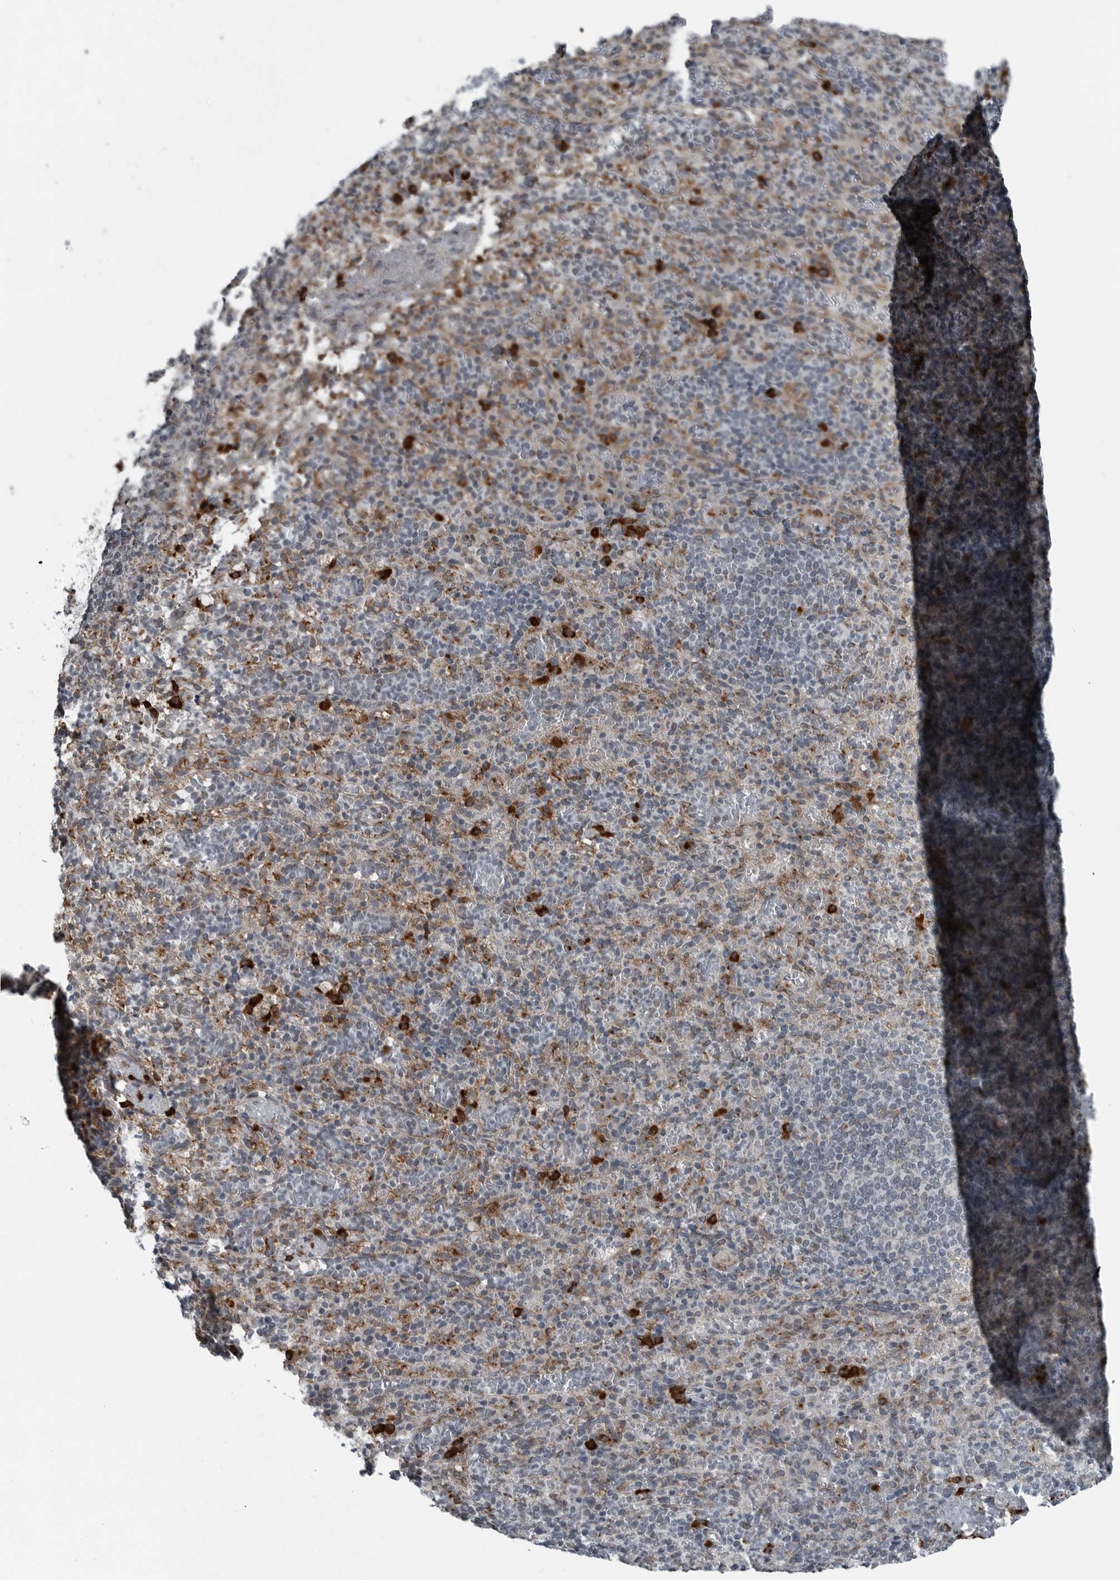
{"staining": {"intensity": "strong", "quantity": "<25%", "location": "cytoplasmic/membranous"}, "tissue": "spleen", "cell_type": "Cells in red pulp", "image_type": "normal", "snomed": [{"axis": "morphology", "description": "Normal tissue, NOS"}, {"axis": "topography", "description": "Spleen"}], "caption": "This photomicrograph reveals IHC staining of unremarkable spleen, with medium strong cytoplasmic/membranous staining in about <25% of cells in red pulp.", "gene": "CEP85", "patient": {"sex": "female", "age": 74}}